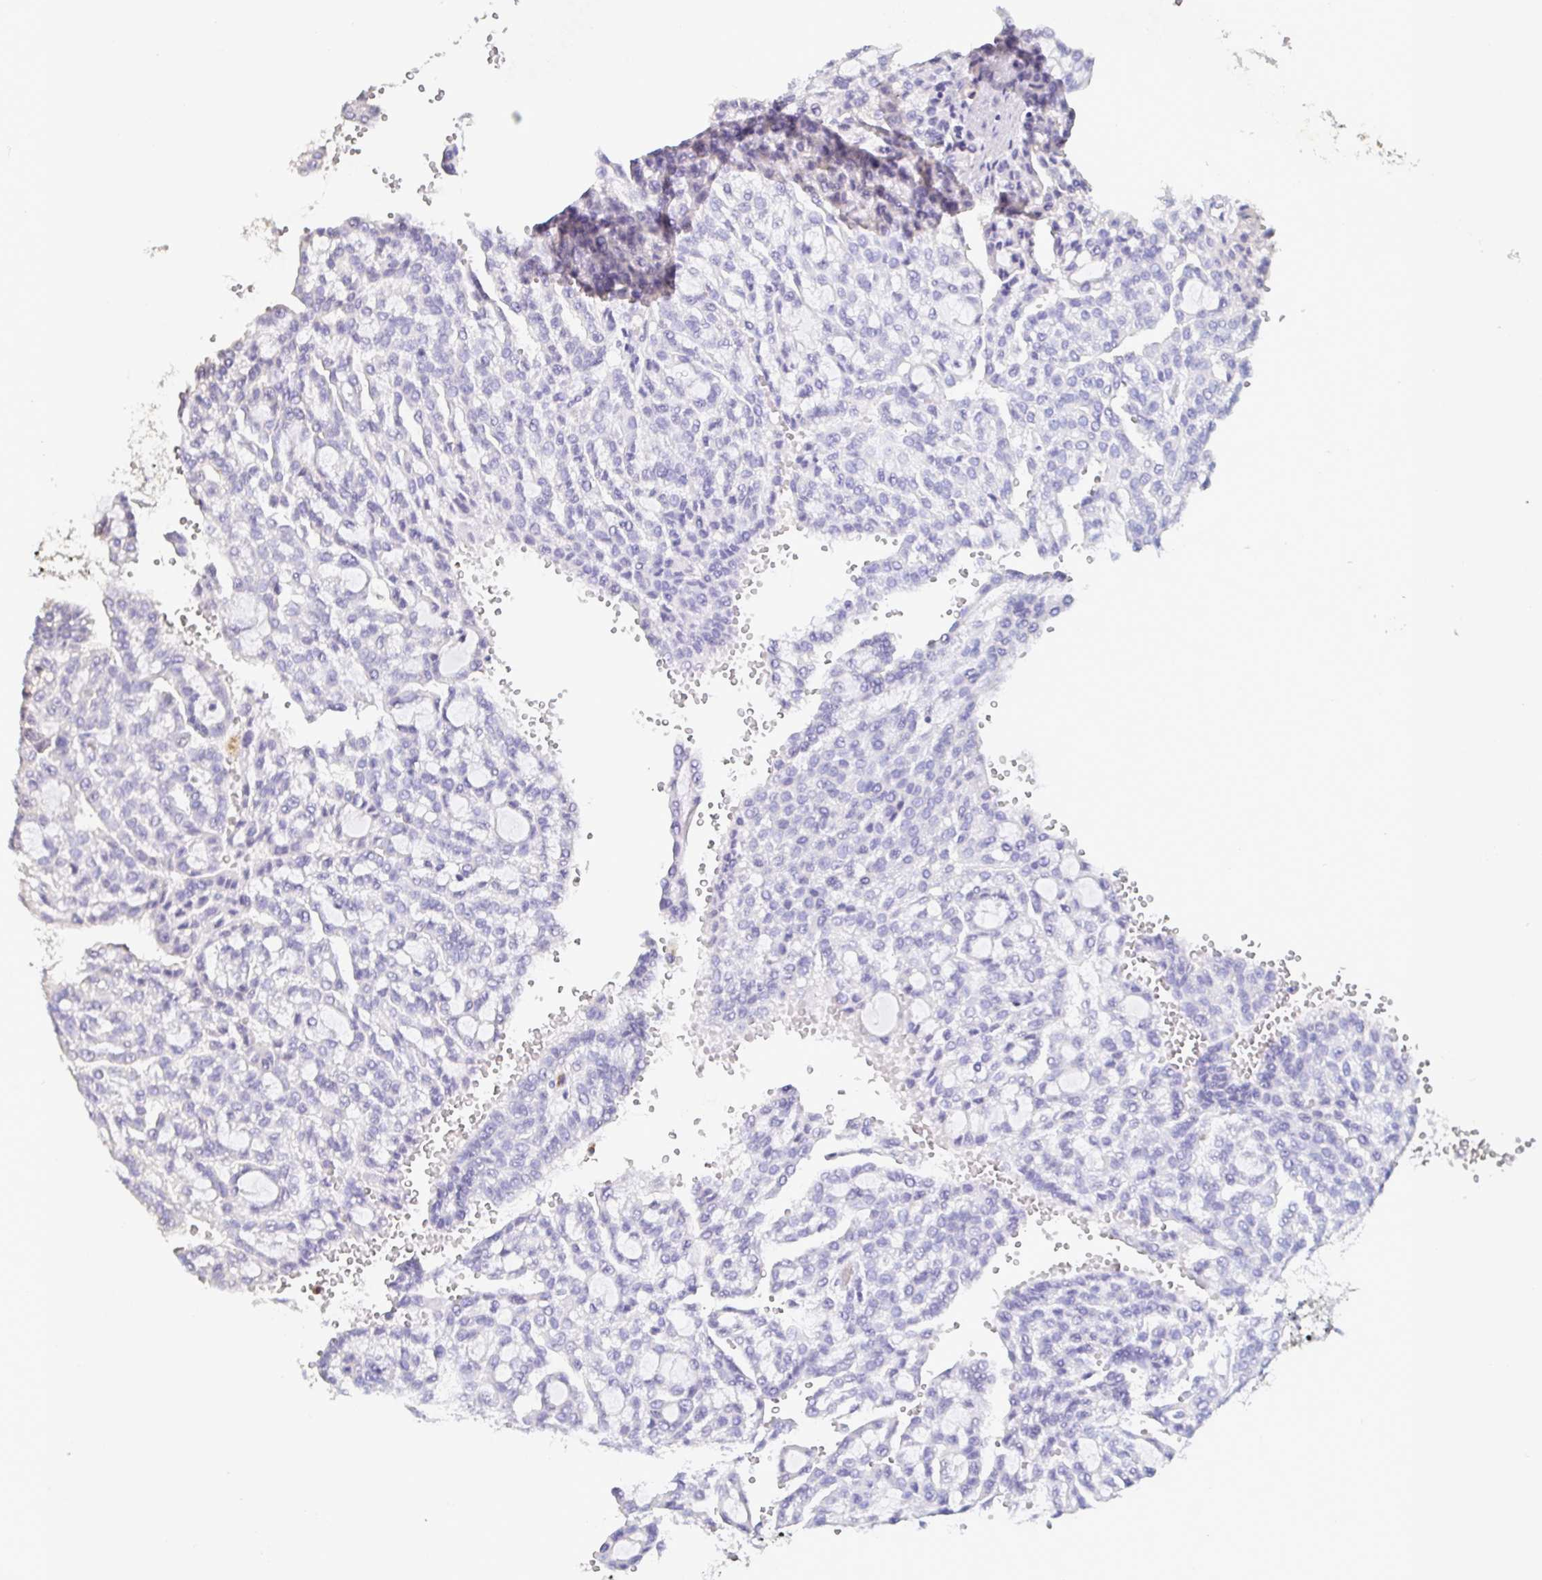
{"staining": {"intensity": "negative", "quantity": "none", "location": "none"}, "tissue": "renal cancer", "cell_type": "Tumor cells", "image_type": "cancer", "snomed": [{"axis": "morphology", "description": "Adenocarcinoma, NOS"}, {"axis": "topography", "description": "Kidney"}], "caption": "Immunohistochemistry (IHC) of renal cancer exhibits no positivity in tumor cells.", "gene": "BPIFA2", "patient": {"sex": "male", "age": 63}}